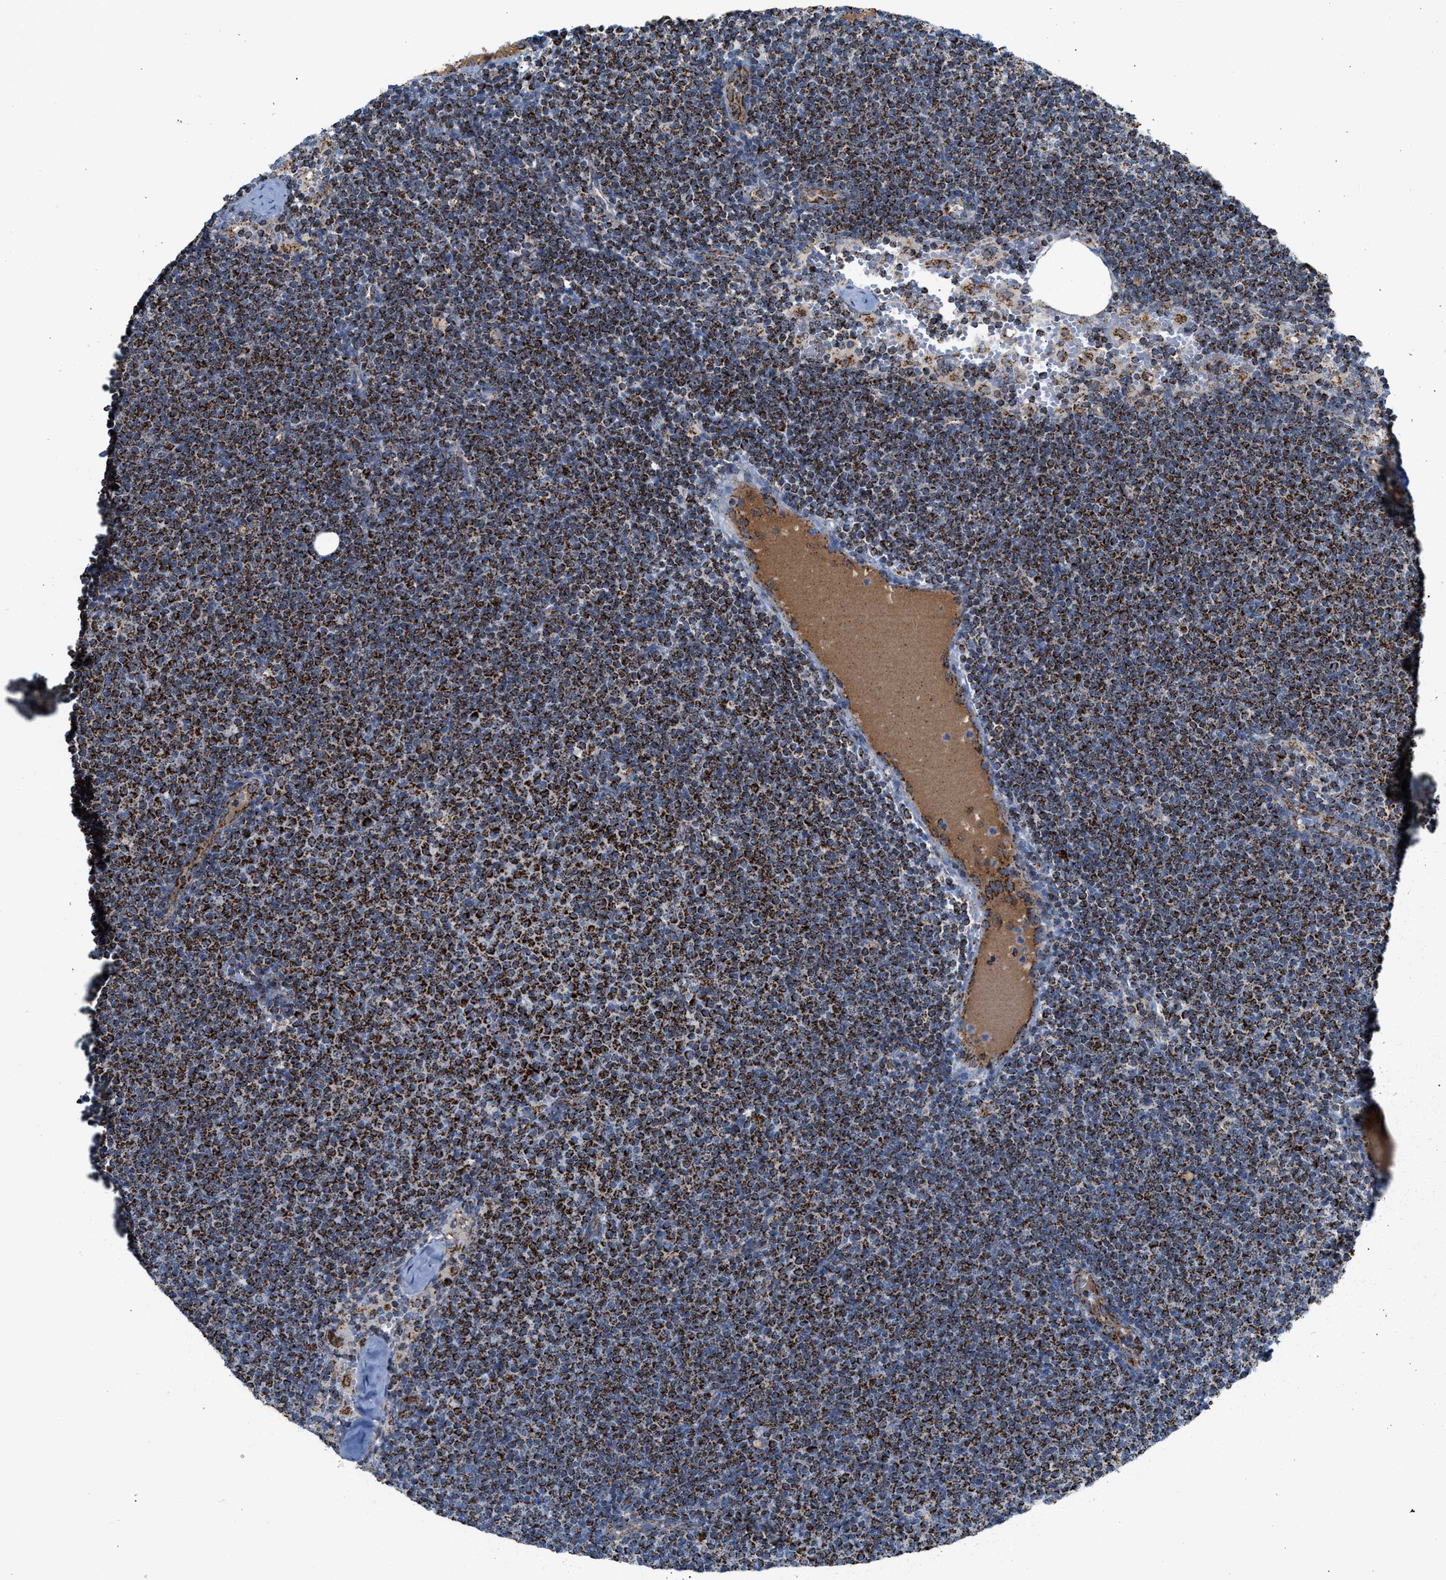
{"staining": {"intensity": "strong", "quantity": ">75%", "location": "cytoplasmic/membranous"}, "tissue": "lymphoma", "cell_type": "Tumor cells", "image_type": "cancer", "snomed": [{"axis": "morphology", "description": "Malignant lymphoma, non-Hodgkin's type, Low grade"}, {"axis": "topography", "description": "Lymph node"}], "caption": "DAB immunohistochemical staining of human malignant lymphoma, non-Hodgkin's type (low-grade) reveals strong cytoplasmic/membranous protein expression in about >75% of tumor cells.", "gene": "PMPCA", "patient": {"sex": "female", "age": 53}}